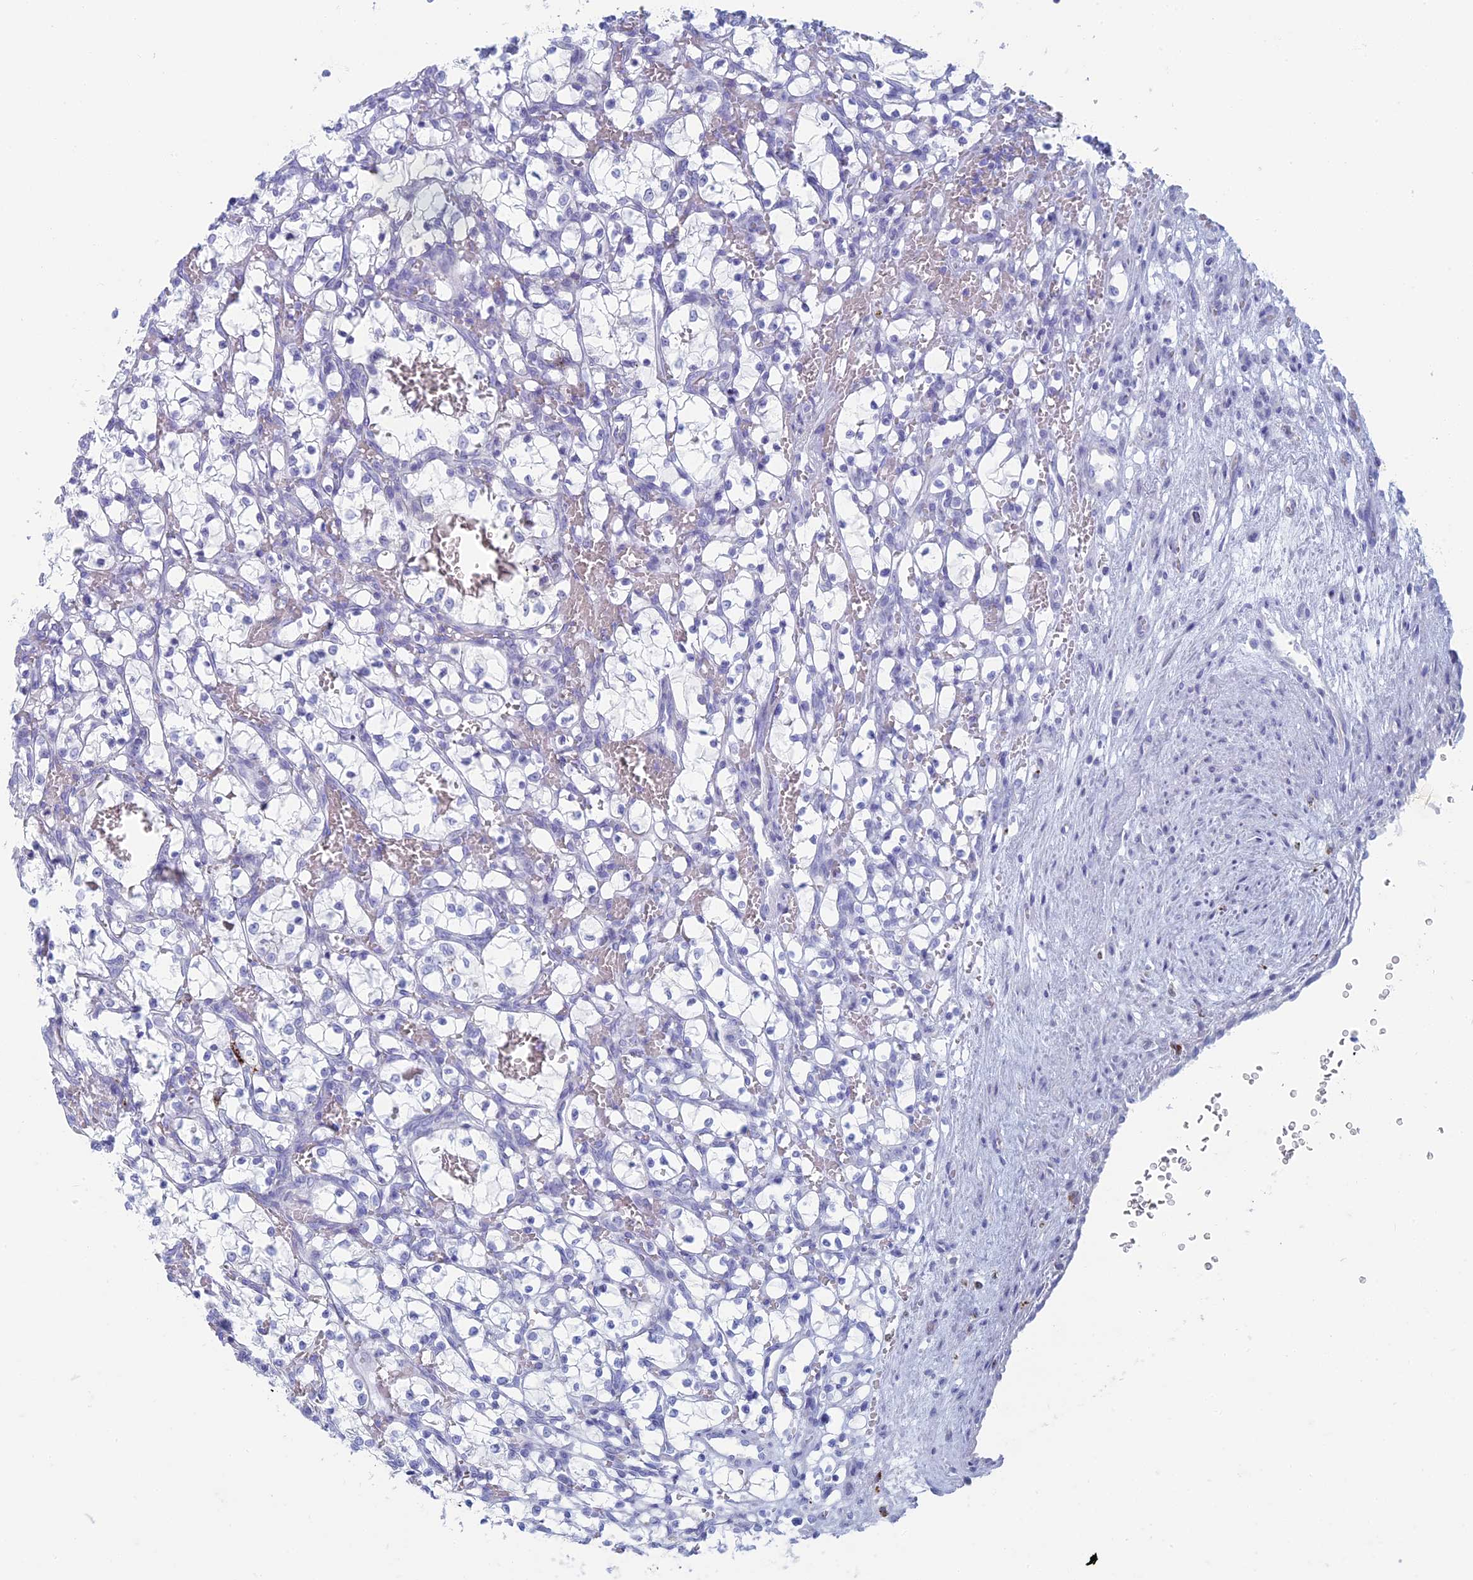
{"staining": {"intensity": "negative", "quantity": "none", "location": "none"}, "tissue": "renal cancer", "cell_type": "Tumor cells", "image_type": "cancer", "snomed": [{"axis": "morphology", "description": "Adenocarcinoma, NOS"}, {"axis": "topography", "description": "Kidney"}], "caption": "Immunohistochemical staining of human renal cancer (adenocarcinoma) exhibits no significant expression in tumor cells.", "gene": "ALMS1", "patient": {"sex": "female", "age": 69}}